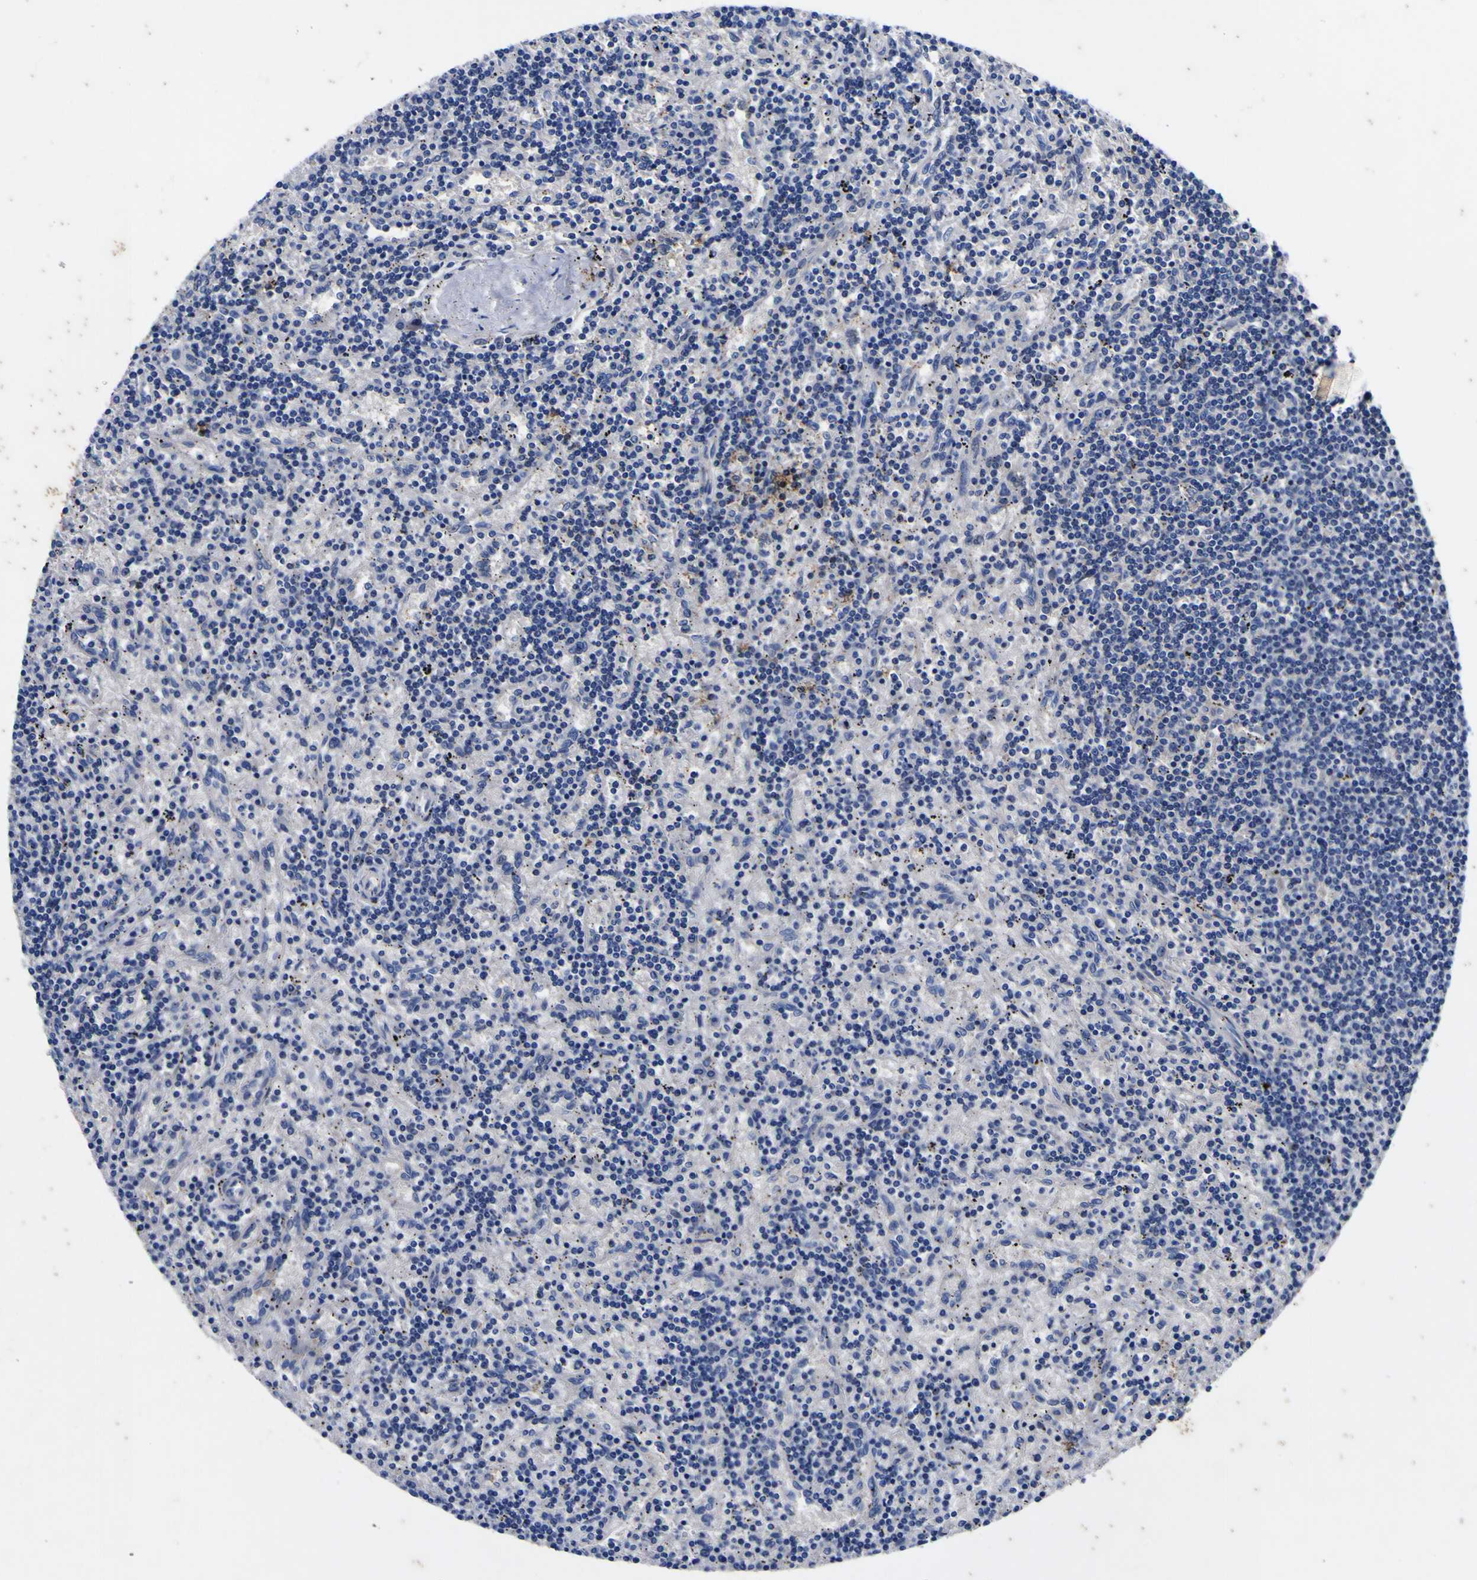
{"staining": {"intensity": "negative", "quantity": "none", "location": "none"}, "tissue": "lymphoma", "cell_type": "Tumor cells", "image_type": "cancer", "snomed": [{"axis": "morphology", "description": "Malignant lymphoma, non-Hodgkin's type, Low grade"}, {"axis": "topography", "description": "Spleen"}], "caption": "Low-grade malignant lymphoma, non-Hodgkin's type was stained to show a protein in brown. There is no significant staining in tumor cells.", "gene": "VASN", "patient": {"sex": "male", "age": 76}}